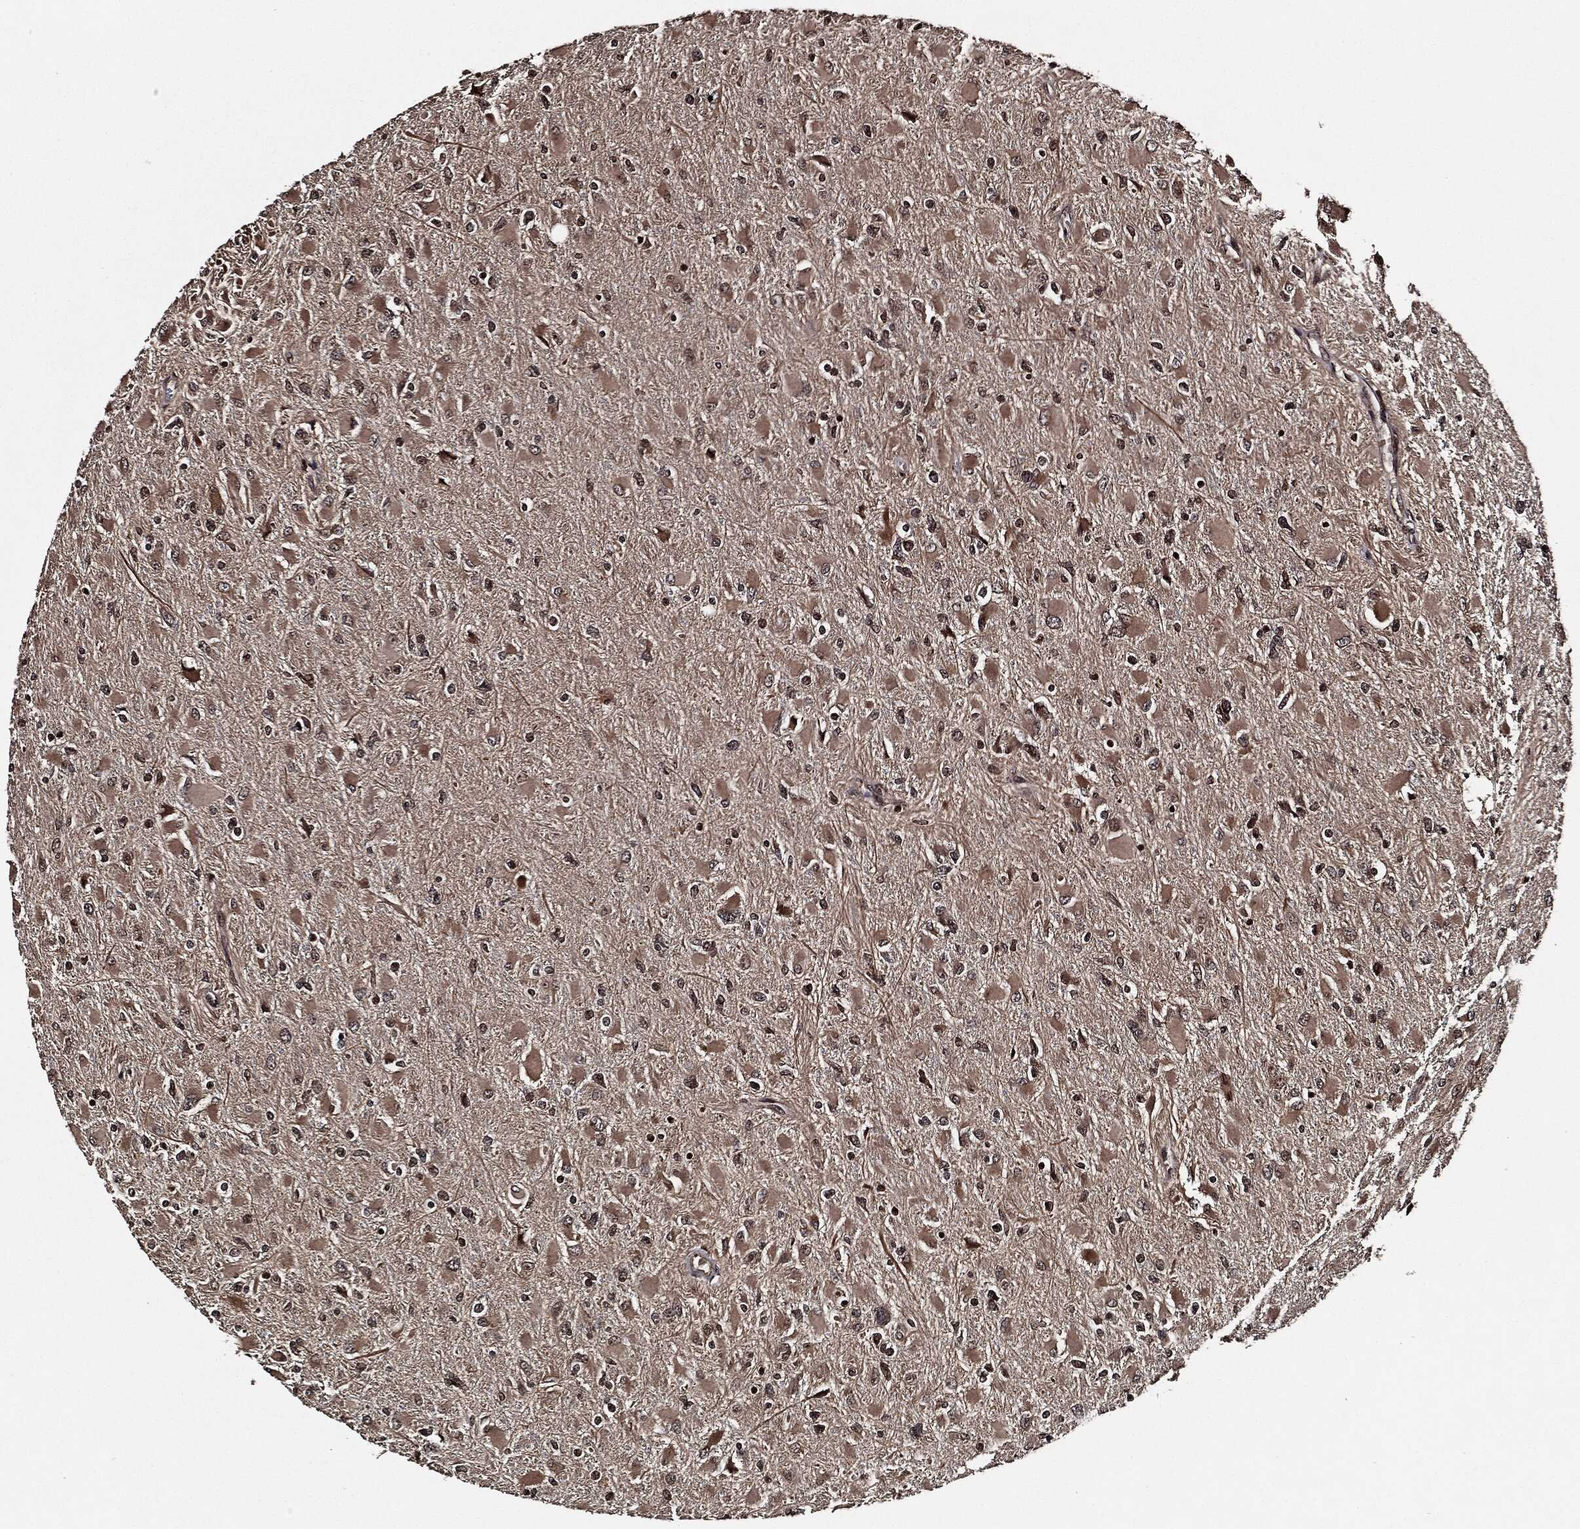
{"staining": {"intensity": "weak", "quantity": ">75%", "location": "cytoplasmic/membranous"}, "tissue": "glioma", "cell_type": "Tumor cells", "image_type": "cancer", "snomed": [{"axis": "morphology", "description": "Glioma, malignant, High grade"}, {"axis": "topography", "description": "Cerebral cortex"}], "caption": "Tumor cells reveal low levels of weak cytoplasmic/membranous staining in approximately >75% of cells in human high-grade glioma (malignant).", "gene": "PDK1", "patient": {"sex": "female", "age": 36}}